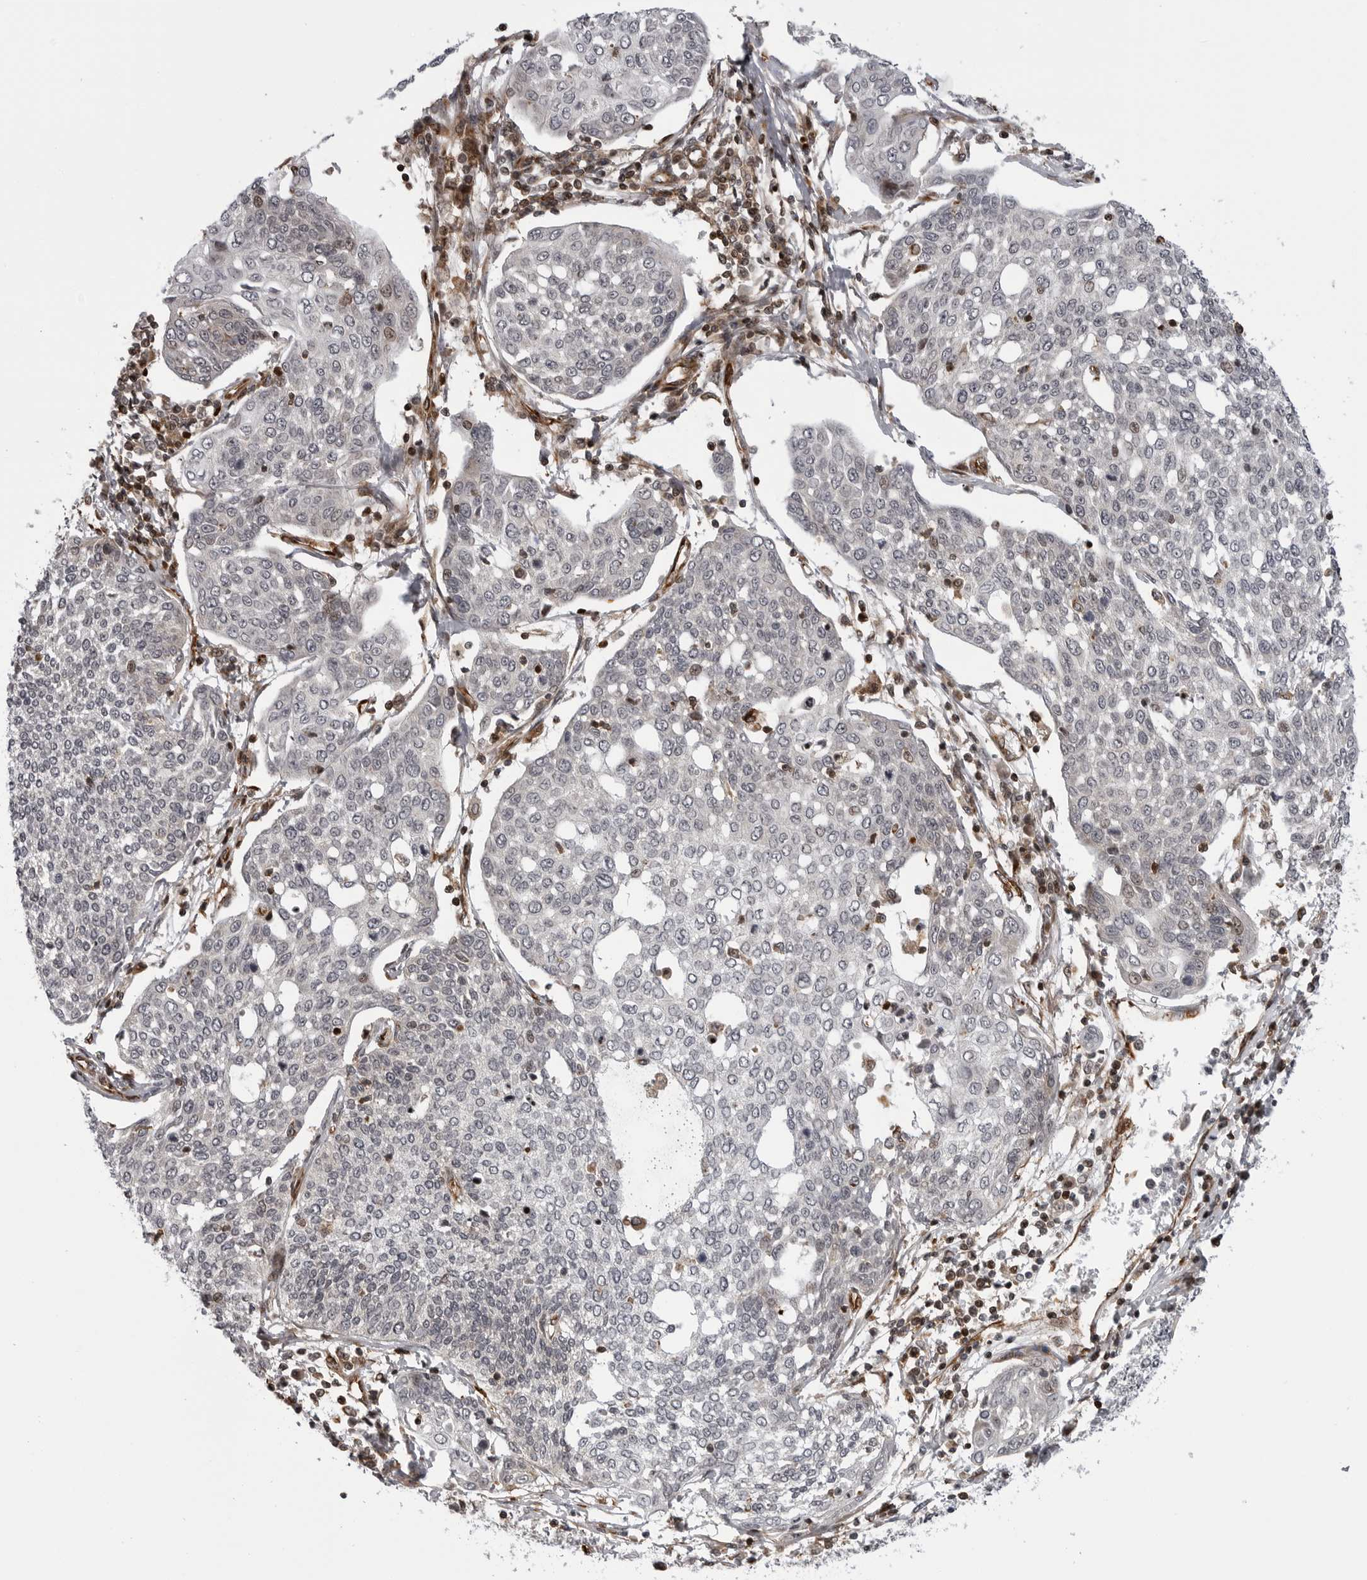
{"staining": {"intensity": "negative", "quantity": "none", "location": "none"}, "tissue": "cervical cancer", "cell_type": "Tumor cells", "image_type": "cancer", "snomed": [{"axis": "morphology", "description": "Squamous cell carcinoma, NOS"}, {"axis": "topography", "description": "Cervix"}], "caption": "A photomicrograph of human cervical cancer is negative for staining in tumor cells. The staining was performed using DAB to visualize the protein expression in brown, while the nuclei were stained in blue with hematoxylin (Magnification: 20x).", "gene": "ABL1", "patient": {"sex": "female", "age": 34}}